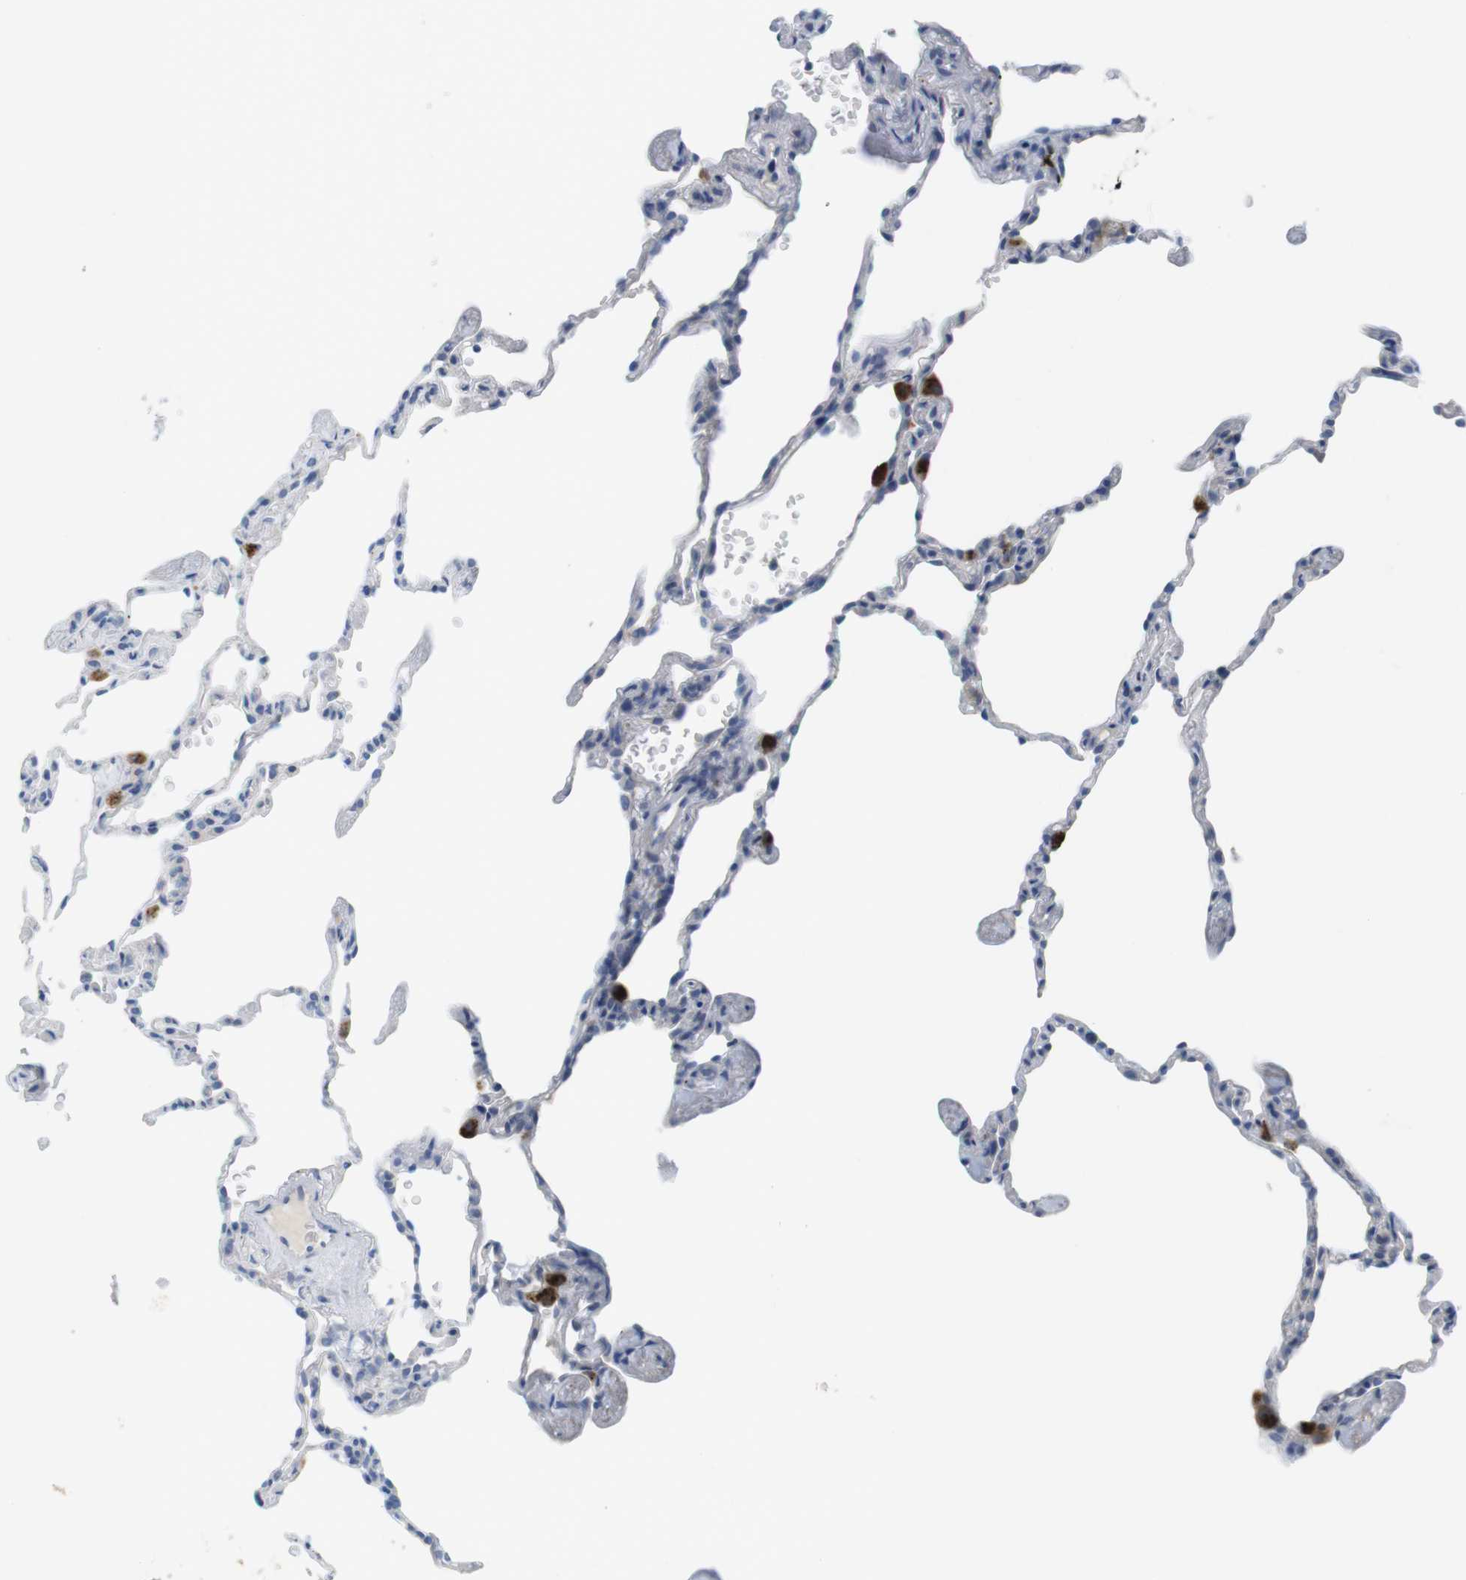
{"staining": {"intensity": "negative", "quantity": "none", "location": "none"}, "tissue": "lung", "cell_type": "Alveolar cells", "image_type": "normal", "snomed": [{"axis": "morphology", "description": "Normal tissue, NOS"}, {"axis": "topography", "description": "Lung"}], "caption": "DAB immunohistochemical staining of benign lung shows no significant expression in alveolar cells.", "gene": "YIPF1", "patient": {"sex": "male", "age": 59}}